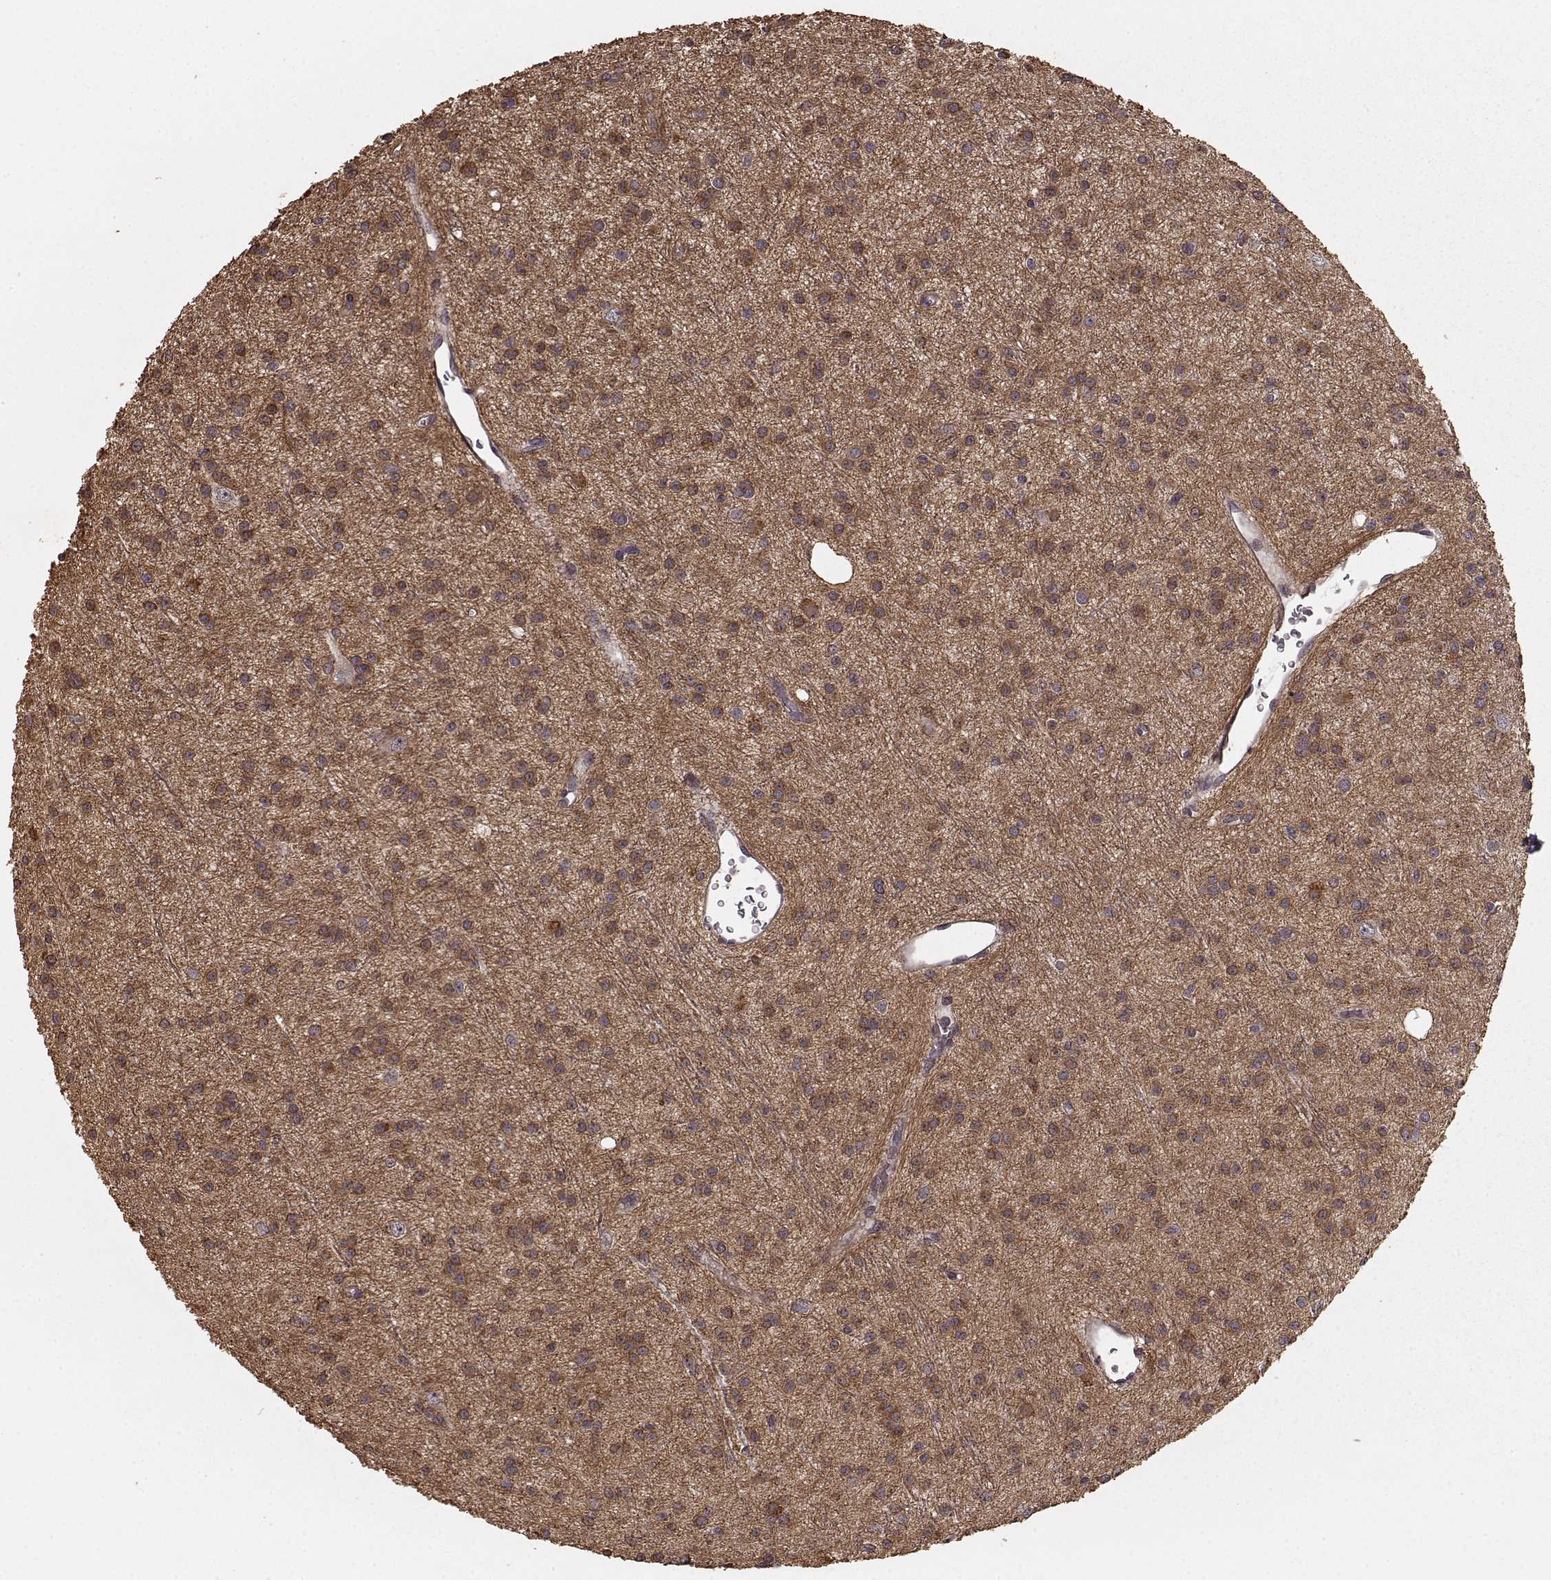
{"staining": {"intensity": "strong", "quantity": ">75%", "location": "cytoplasmic/membranous"}, "tissue": "glioma", "cell_type": "Tumor cells", "image_type": "cancer", "snomed": [{"axis": "morphology", "description": "Glioma, malignant, Low grade"}, {"axis": "topography", "description": "Brain"}], "caption": "The immunohistochemical stain shows strong cytoplasmic/membranous positivity in tumor cells of glioma tissue. (Stains: DAB in brown, nuclei in blue, Microscopy: brightfield microscopy at high magnification).", "gene": "USP15", "patient": {"sex": "male", "age": 27}}